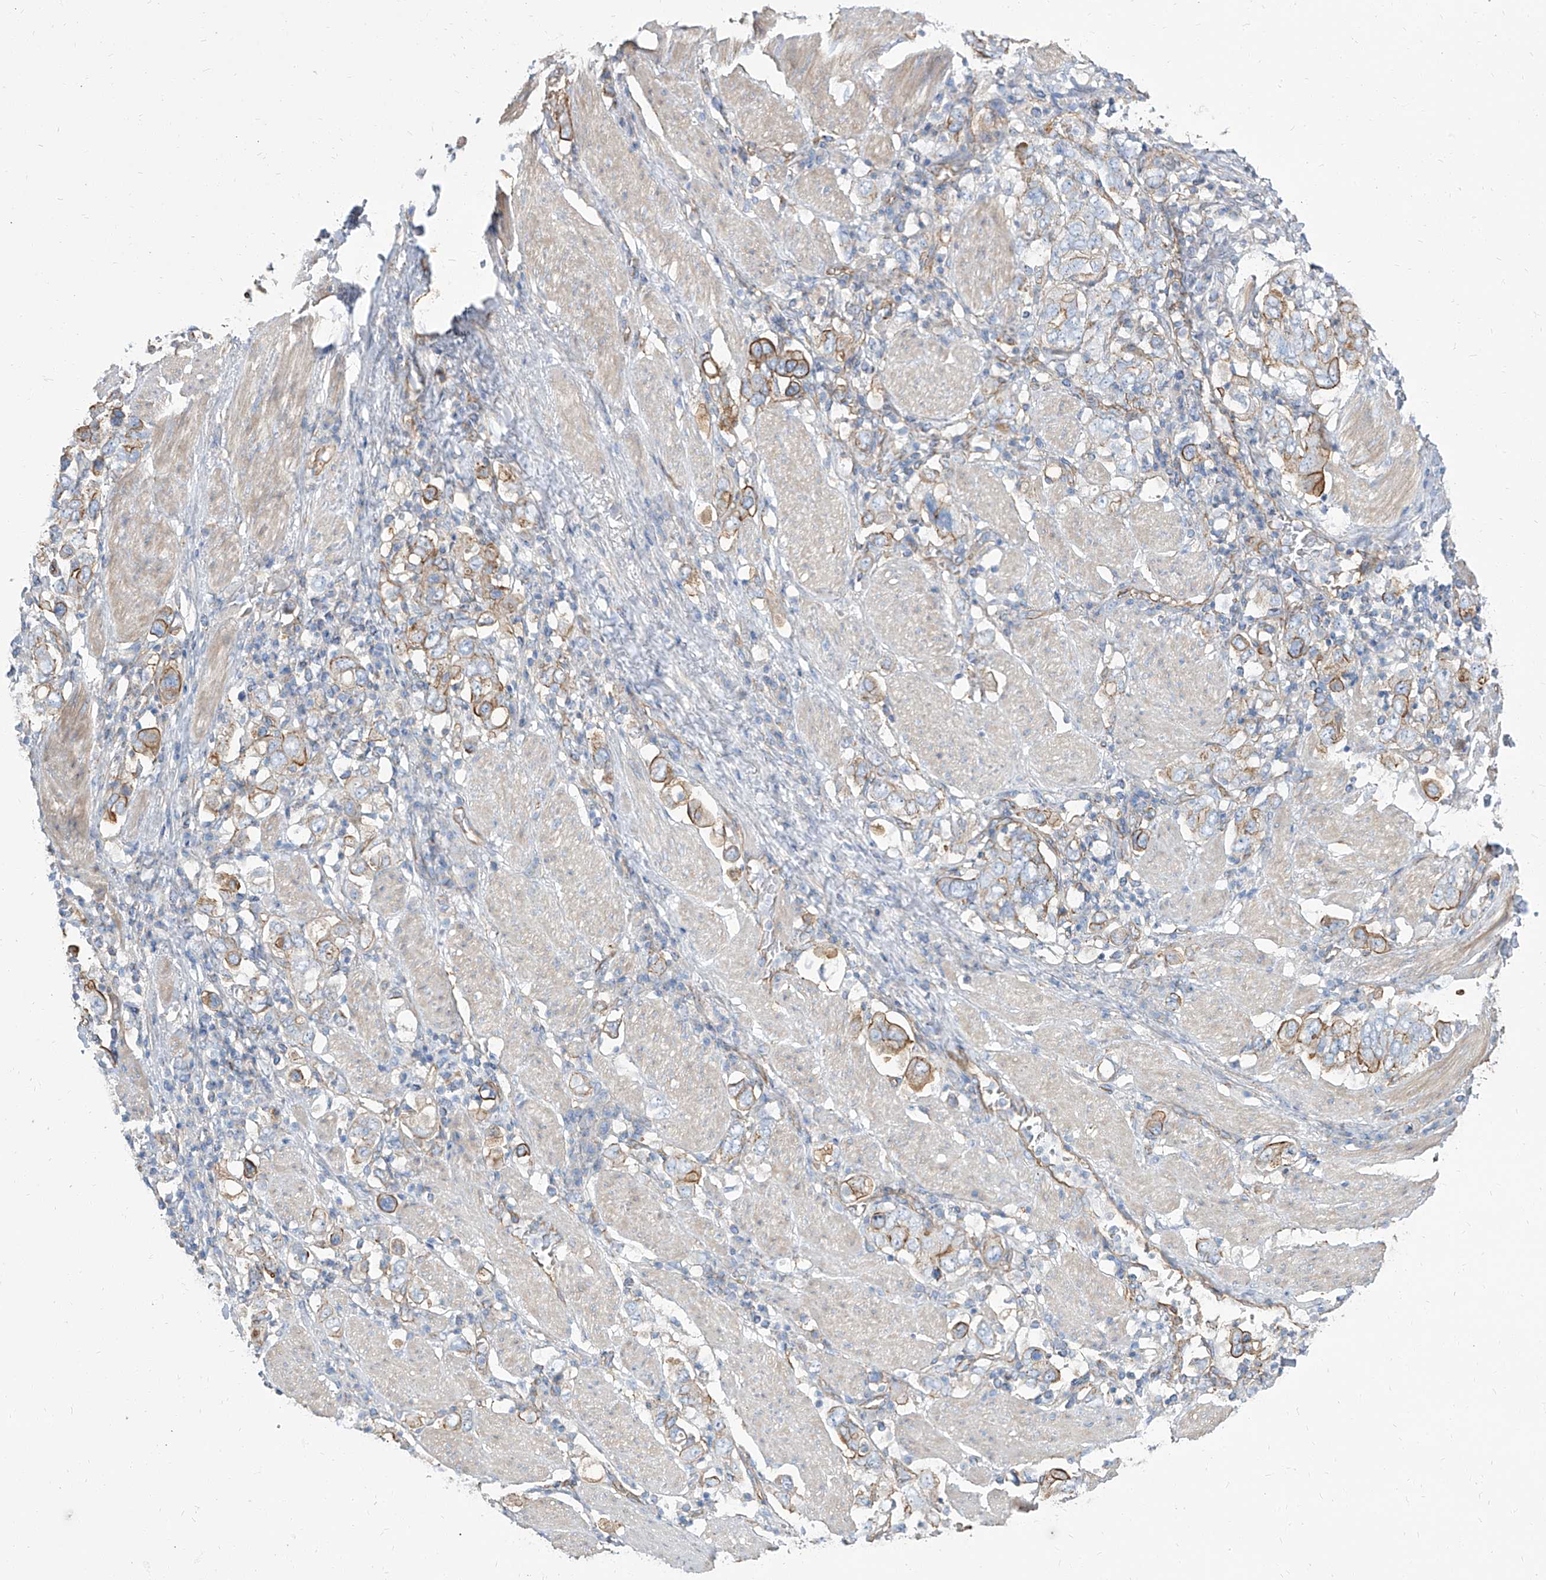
{"staining": {"intensity": "moderate", "quantity": ">75%", "location": "cytoplasmic/membranous"}, "tissue": "stomach cancer", "cell_type": "Tumor cells", "image_type": "cancer", "snomed": [{"axis": "morphology", "description": "Adenocarcinoma, NOS"}, {"axis": "topography", "description": "Stomach, upper"}], "caption": "The micrograph demonstrates immunohistochemical staining of adenocarcinoma (stomach). There is moderate cytoplasmic/membranous staining is identified in approximately >75% of tumor cells. (DAB IHC, brown staining for protein, blue staining for nuclei).", "gene": "TXLNB", "patient": {"sex": "male", "age": 62}}